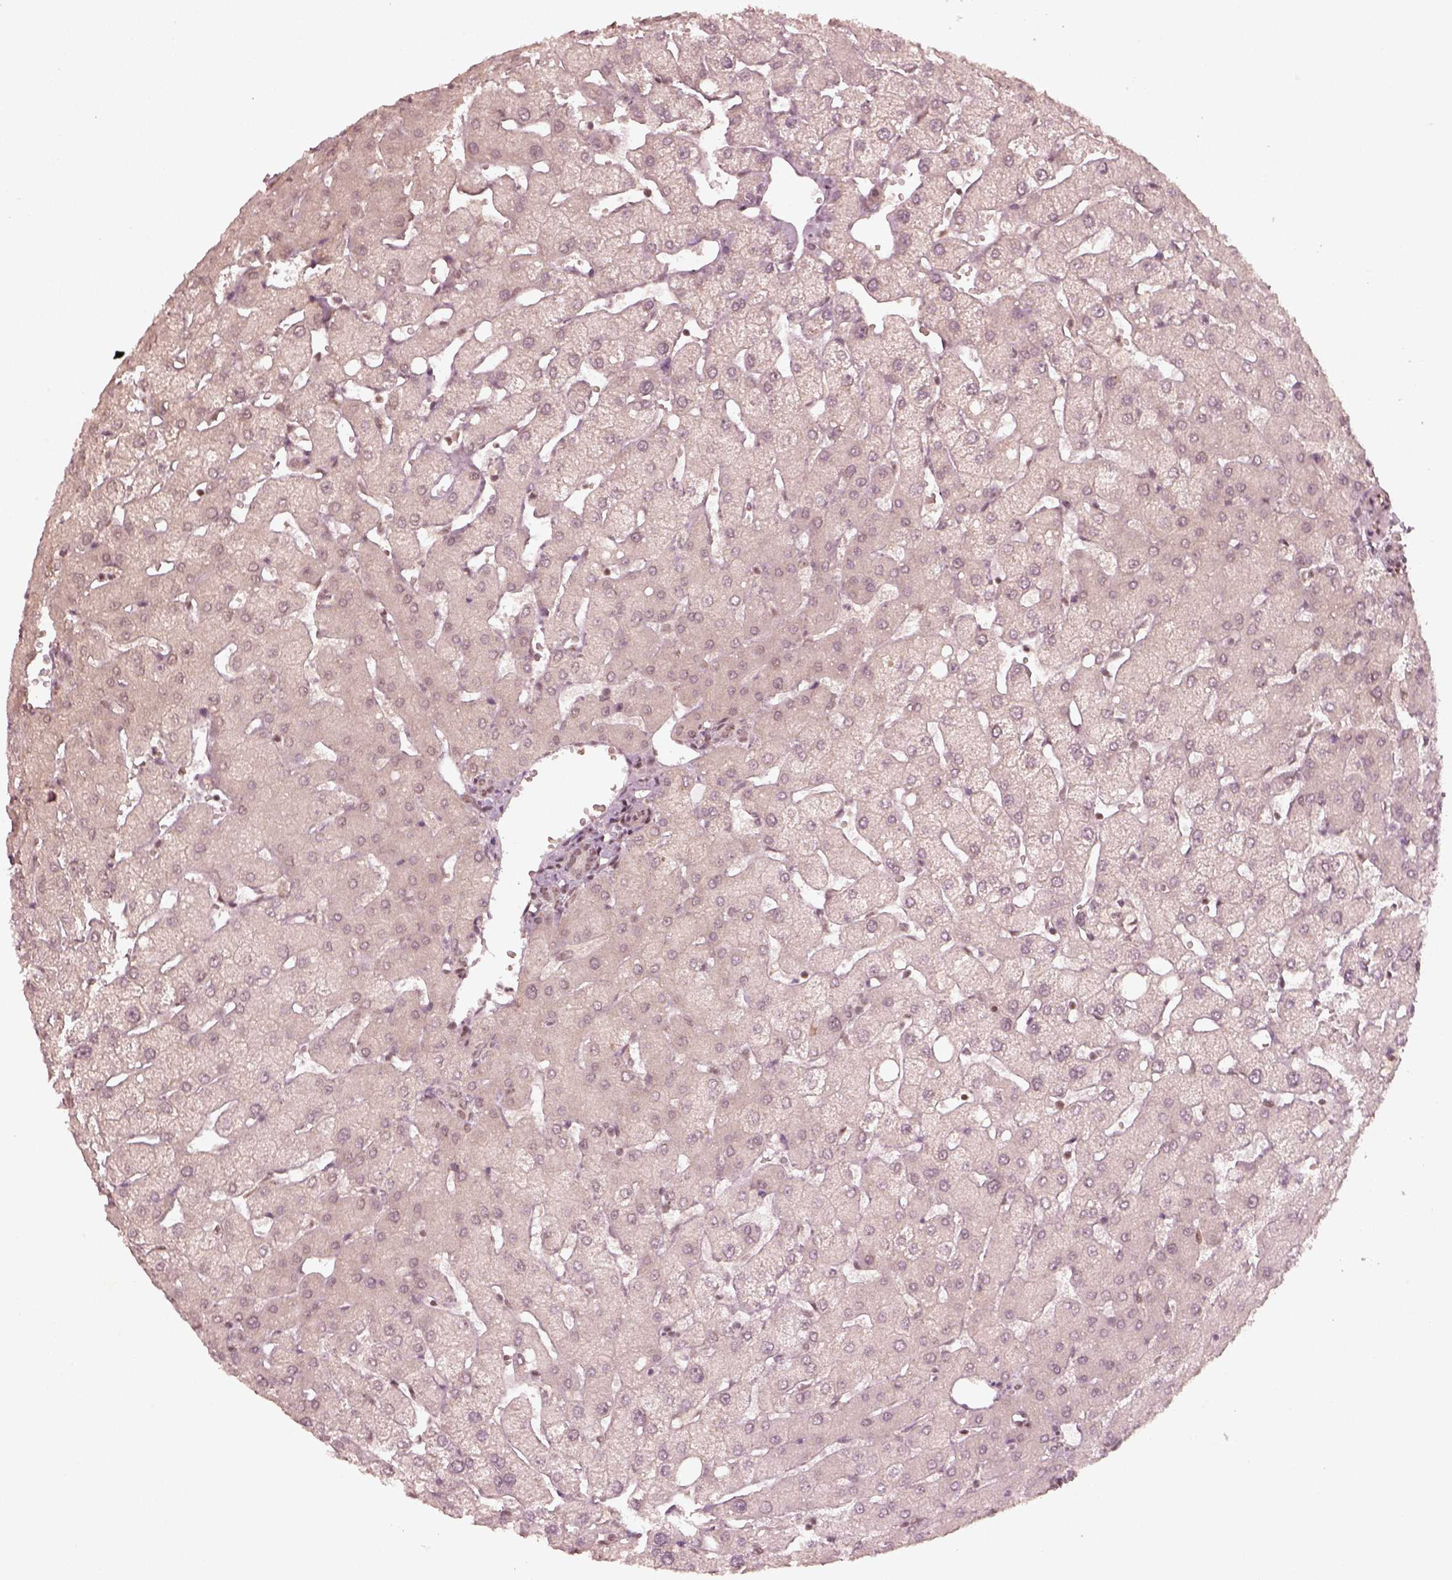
{"staining": {"intensity": "negative", "quantity": "none", "location": "none"}, "tissue": "liver", "cell_type": "Cholangiocytes", "image_type": "normal", "snomed": [{"axis": "morphology", "description": "Normal tissue, NOS"}, {"axis": "topography", "description": "Liver"}], "caption": "Immunohistochemical staining of unremarkable liver shows no significant expression in cholangiocytes.", "gene": "GMEB2", "patient": {"sex": "female", "age": 54}}